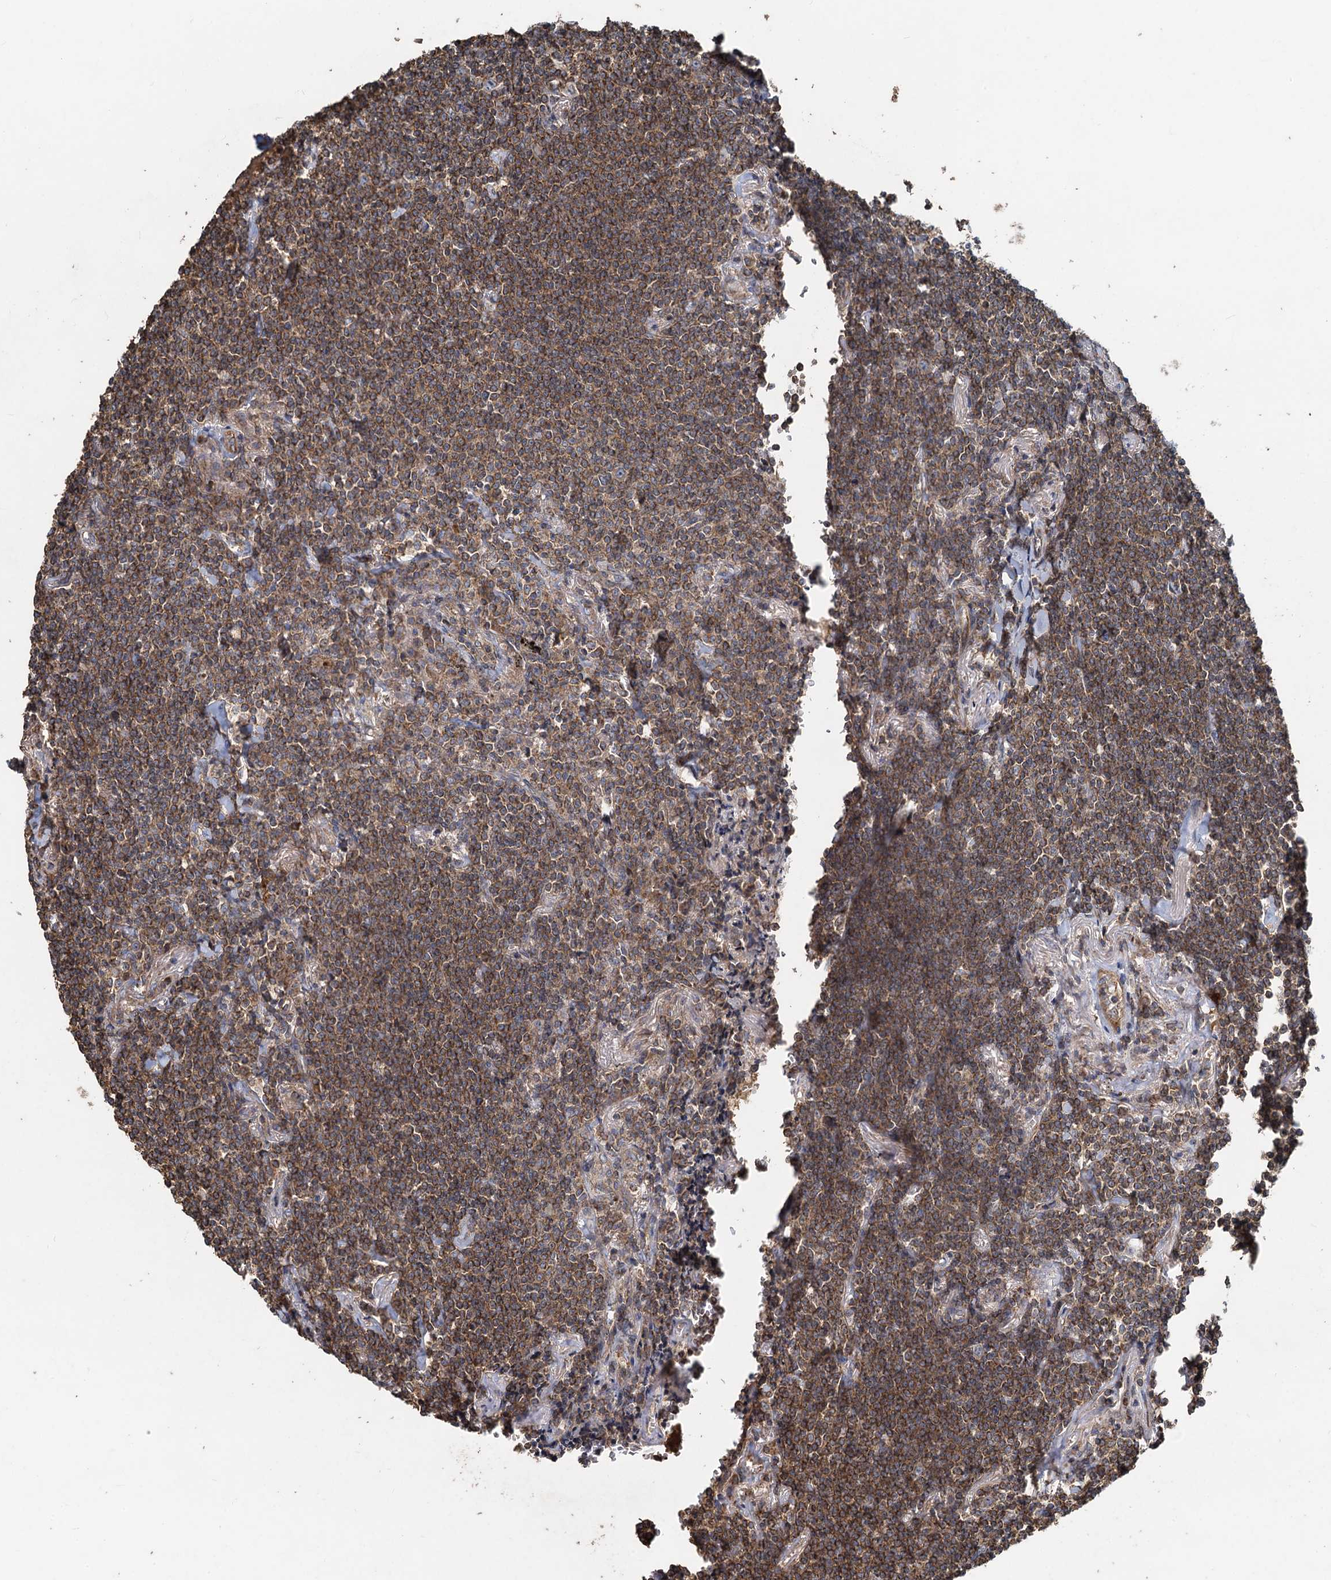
{"staining": {"intensity": "moderate", "quantity": ">75%", "location": "cytoplasmic/membranous"}, "tissue": "lymphoma", "cell_type": "Tumor cells", "image_type": "cancer", "snomed": [{"axis": "morphology", "description": "Malignant lymphoma, non-Hodgkin's type, Low grade"}, {"axis": "topography", "description": "Lung"}], "caption": "Immunohistochemistry staining of malignant lymphoma, non-Hodgkin's type (low-grade), which reveals medium levels of moderate cytoplasmic/membranous positivity in approximately >75% of tumor cells indicating moderate cytoplasmic/membranous protein positivity. The staining was performed using DAB (3,3'-diaminobenzidine) (brown) for protein detection and nuclei were counterstained in hematoxylin (blue).", "gene": "SDS", "patient": {"sex": "female", "age": 71}}